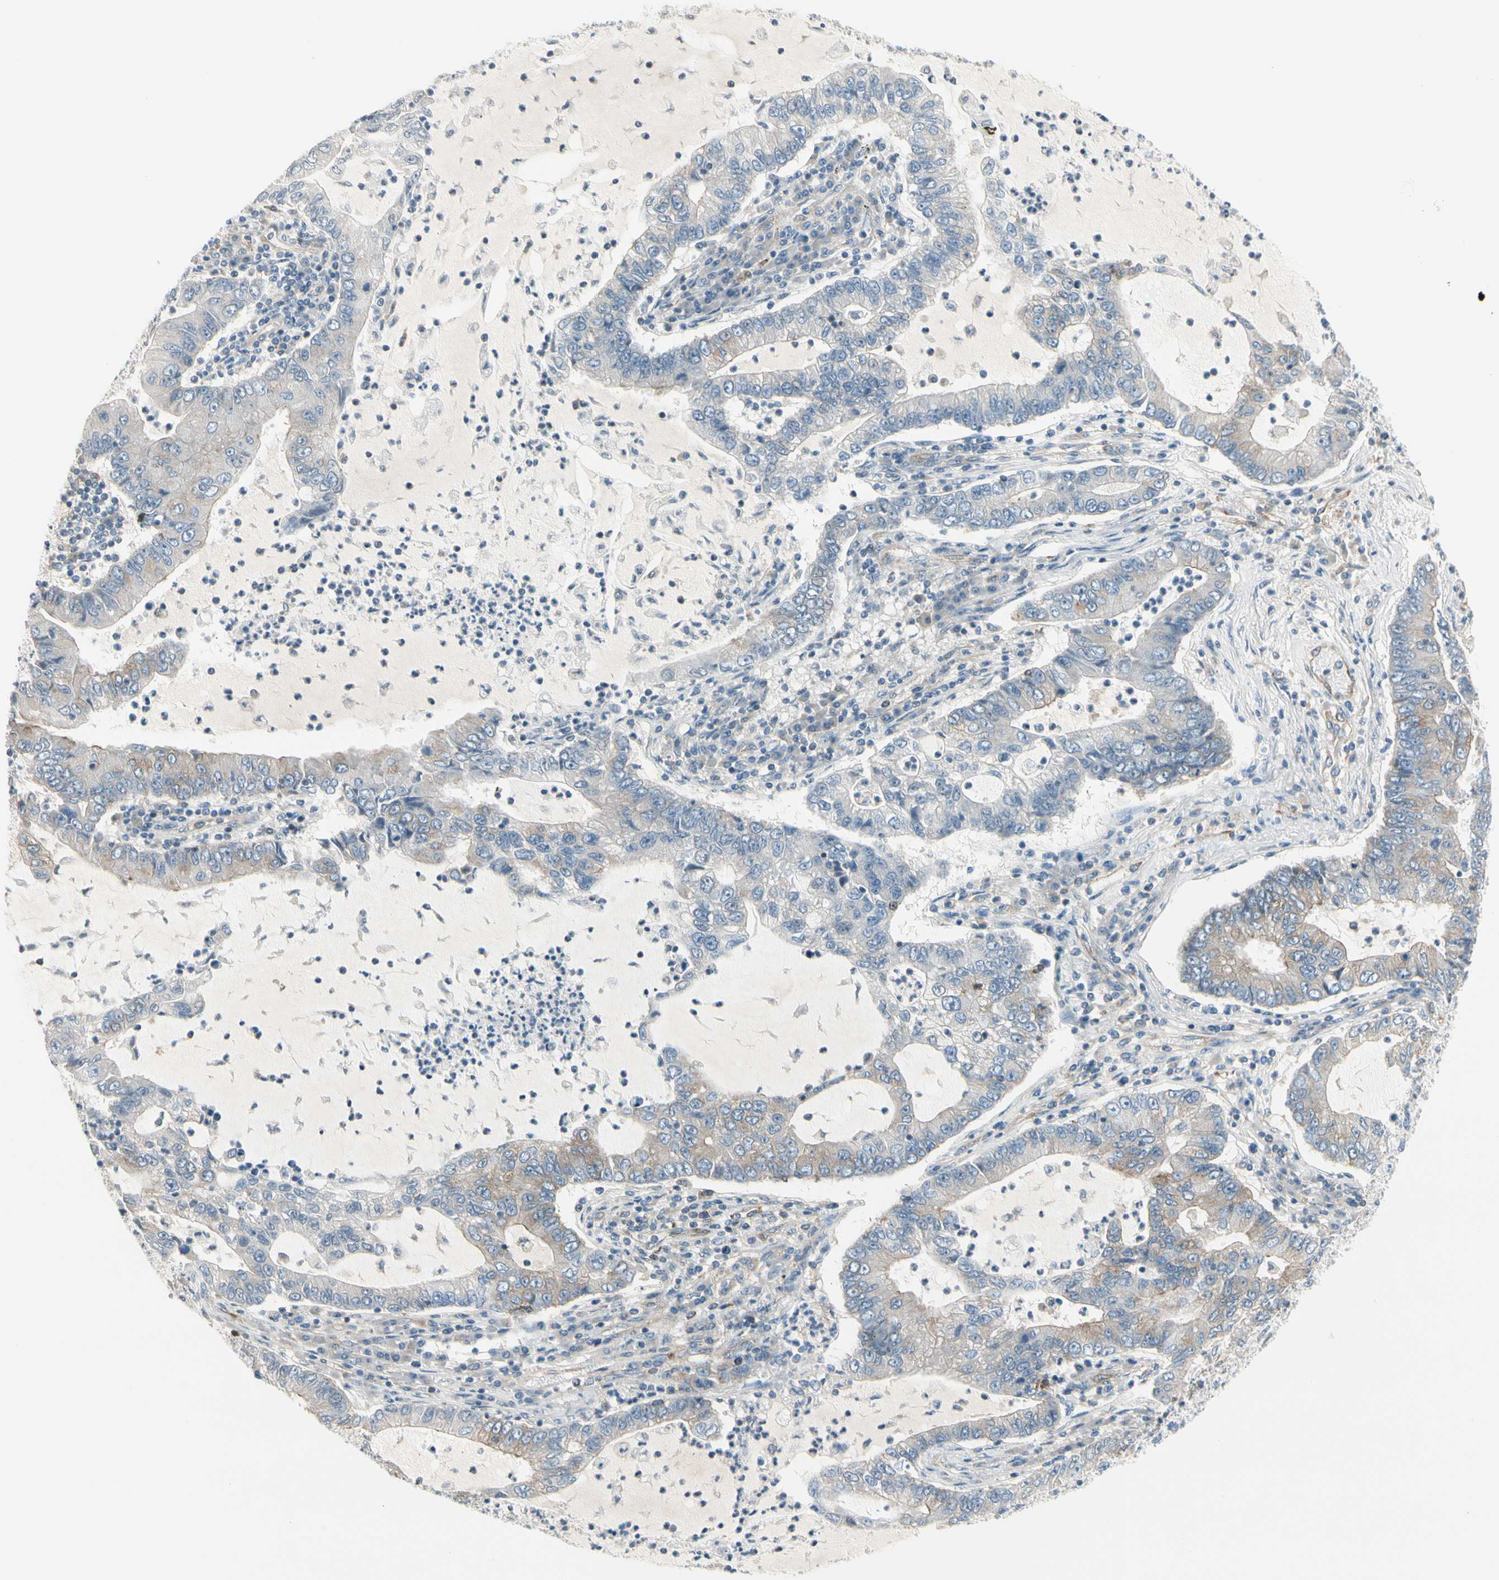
{"staining": {"intensity": "negative", "quantity": "none", "location": "none"}, "tissue": "lung cancer", "cell_type": "Tumor cells", "image_type": "cancer", "snomed": [{"axis": "morphology", "description": "Adenocarcinoma, NOS"}, {"axis": "topography", "description": "Lung"}], "caption": "IHC histopathology image of neoplastic tissue: human lung cancer stained with DAB demonstrates no significant protein staining in tumor cells.", "gene": "AGFG1", "patient": {"sex": "female", "age": 51}}